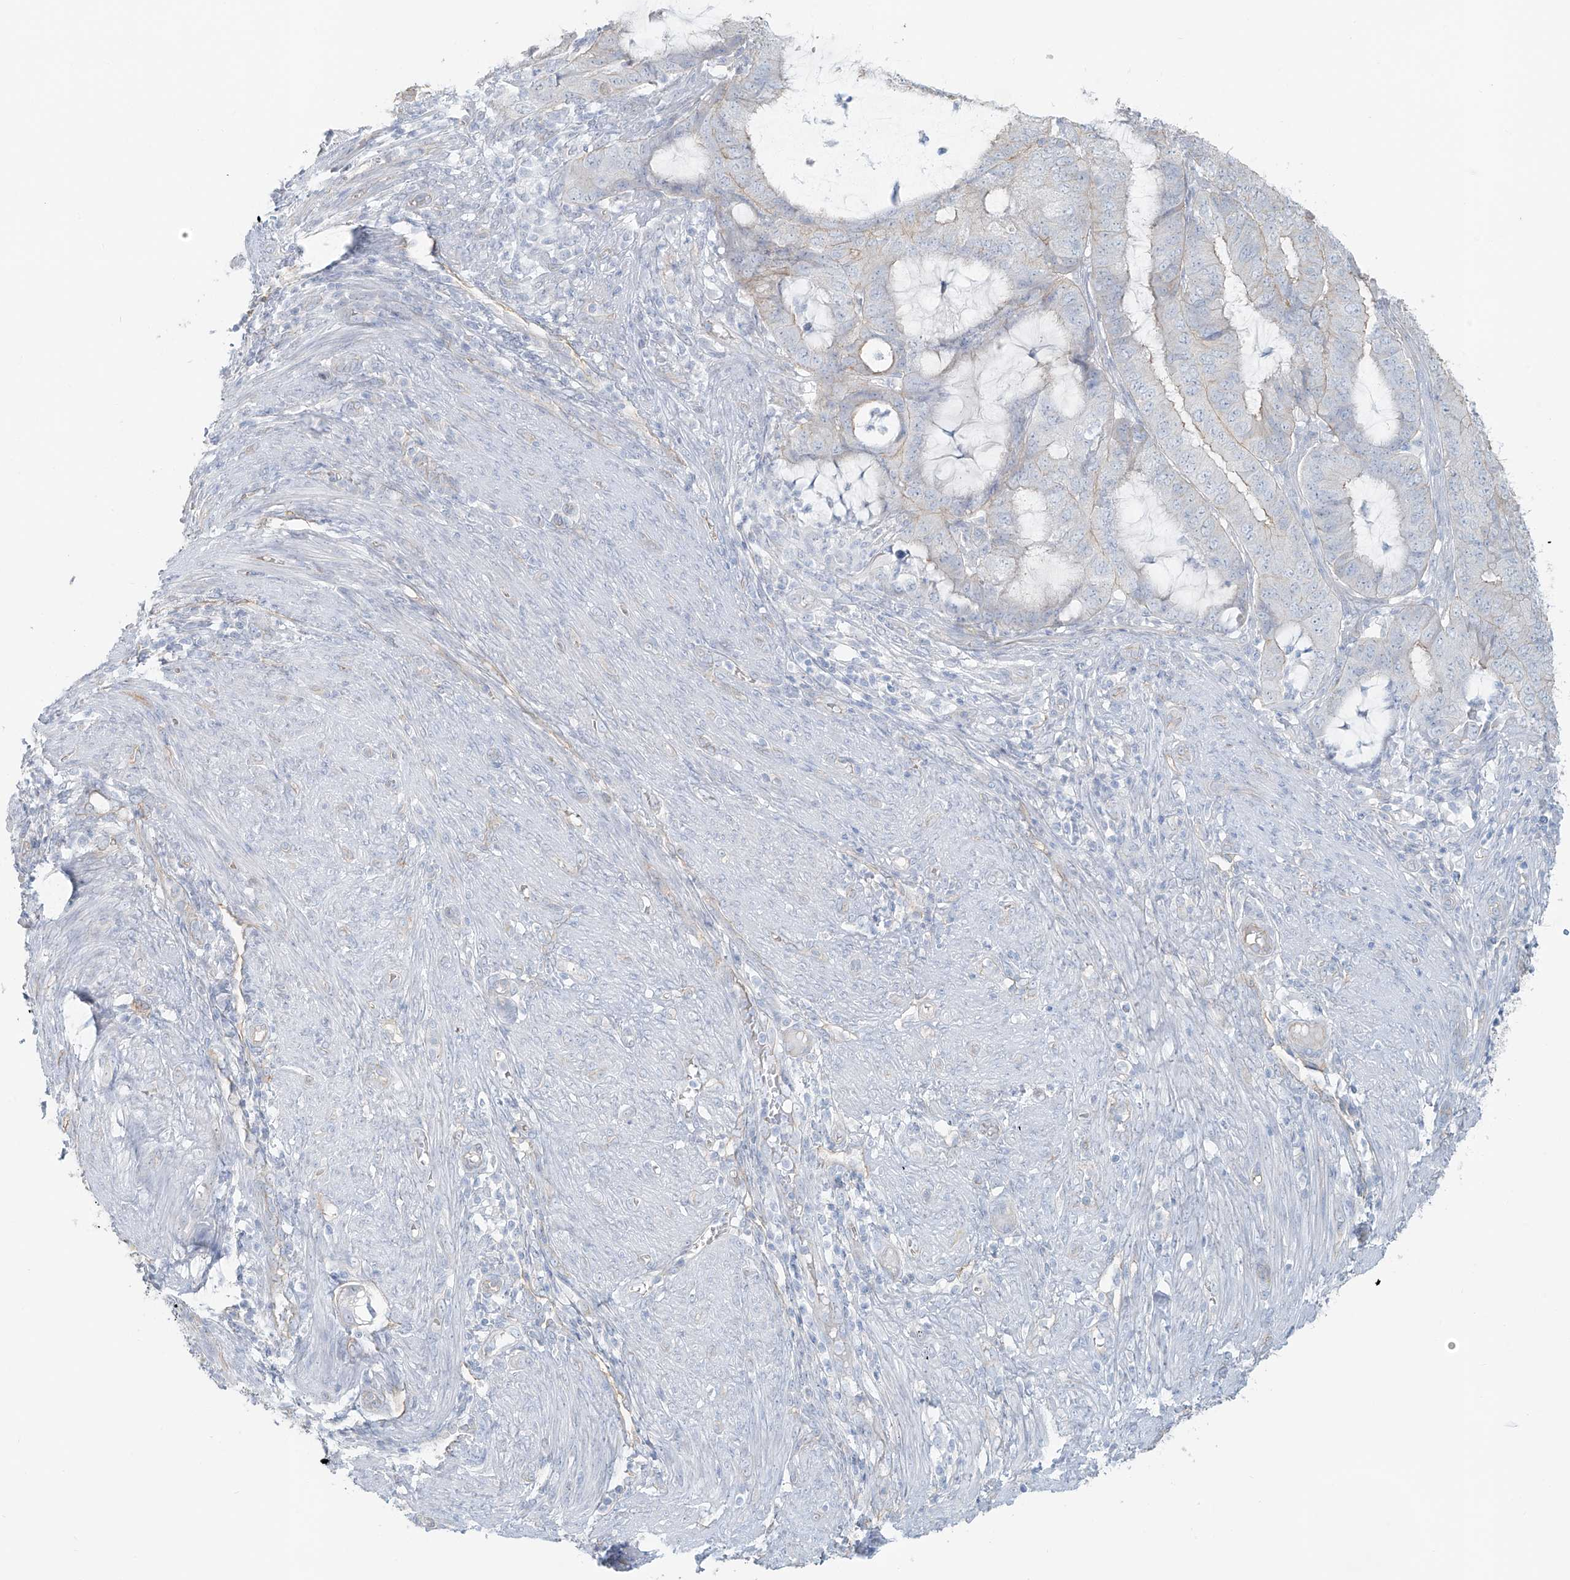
{"staining": {"intensity": "negative", "quantity": "none", "location": "none"}, "tissue": "endometrial cancer", "cell_type": "Tumor cells", "image_type": "cancer", "snomed": [{"axis": "morphology", "description": "Adenocarcinoma, NOS"}, {"axis": "topography", "description": "Endometrium"}], "caption": "A photomicrograph of human endometrial cancer (adenocarcinoma) is negative for staining in tumor cells.", "gene": "TUBE1", "patient": {"sex": "female", "age": 51}}